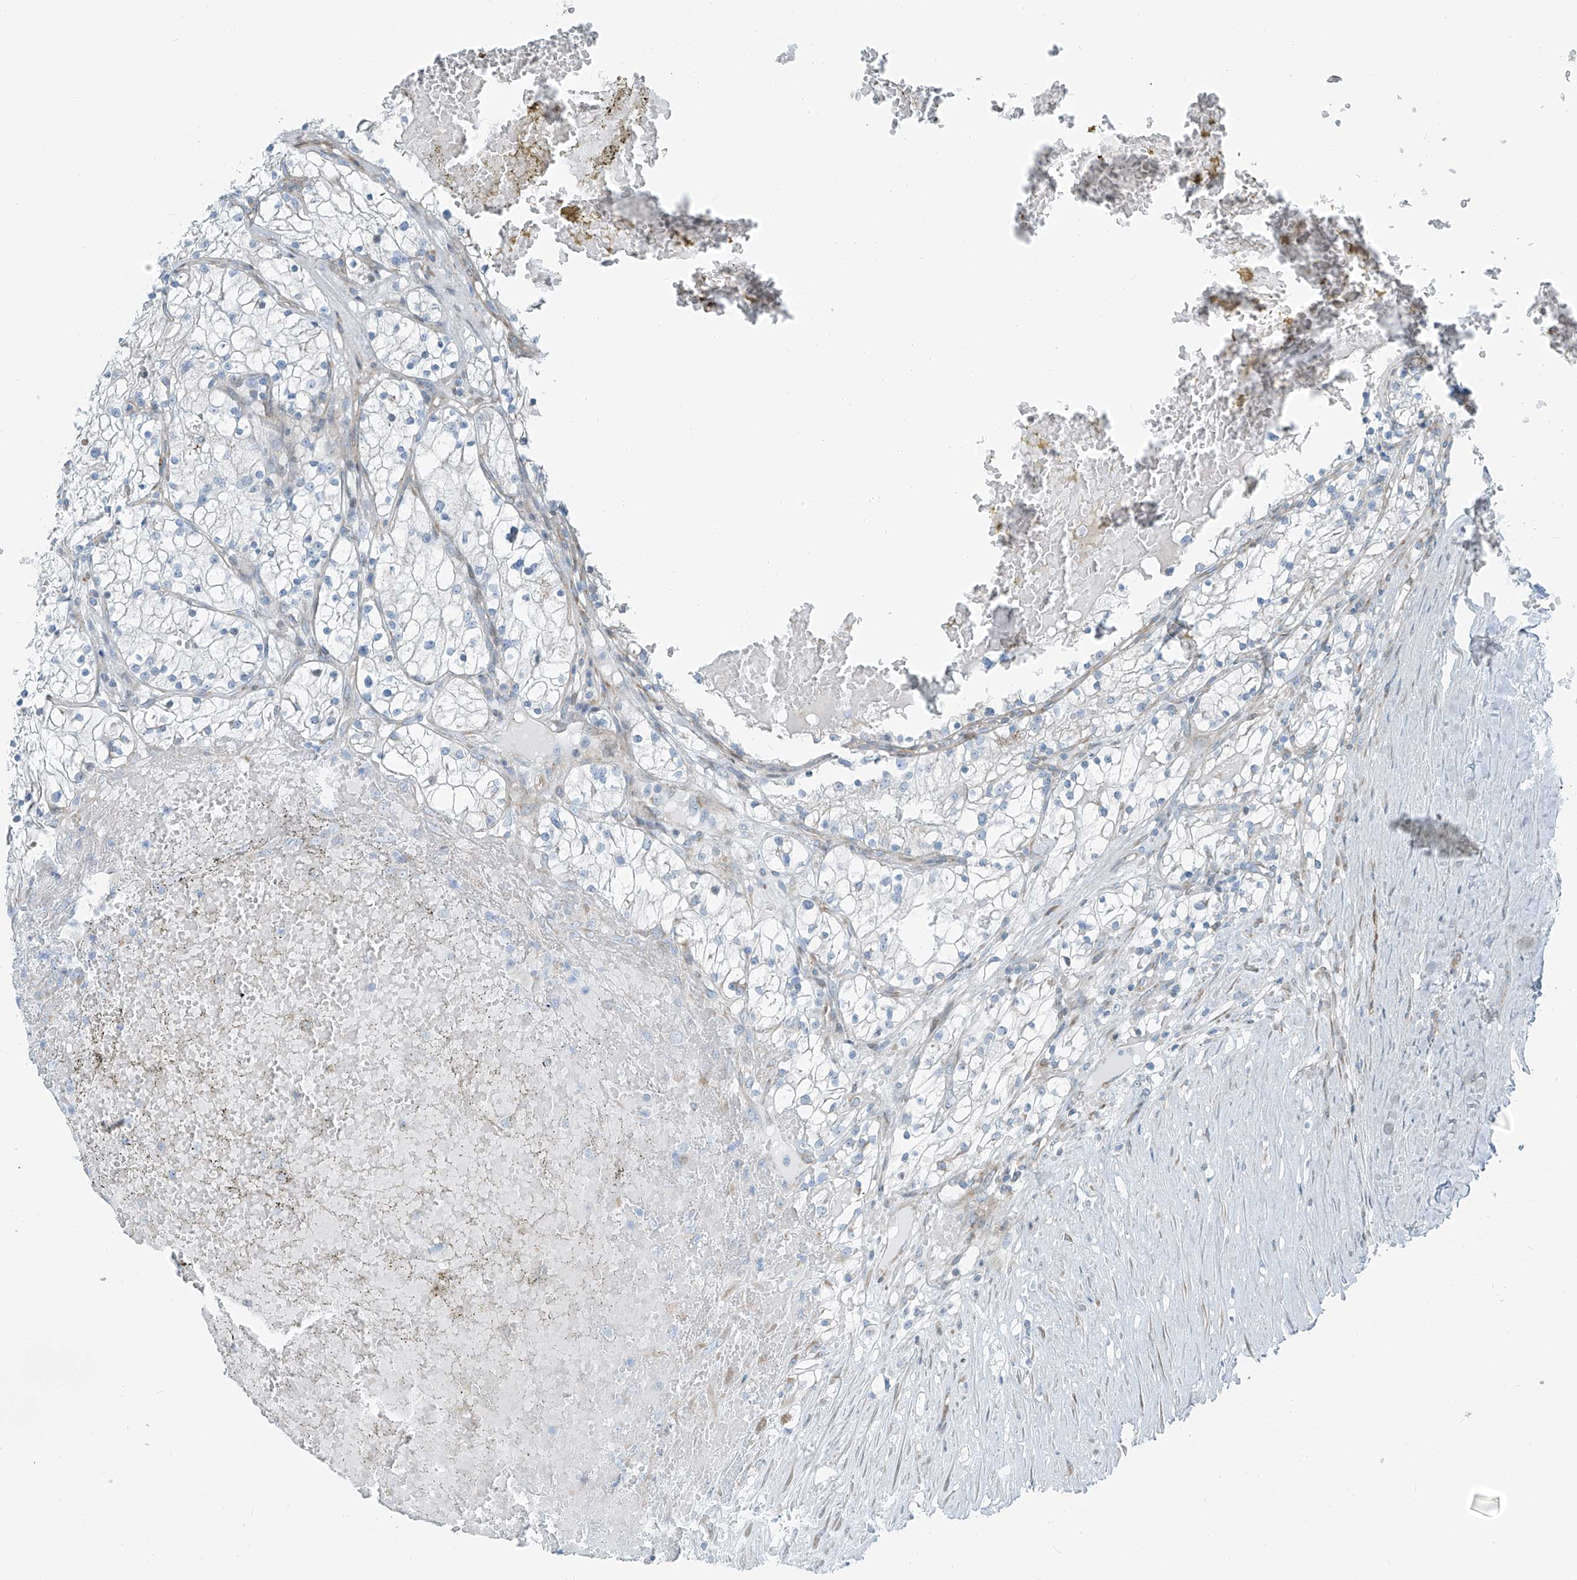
{"staining": {"intensity": "negative", "quantity": "none", "location": "none"}, "tissue": "renal cancer", "cell_type": "Tumor cells", "image_type": "cancer", "snomed": [{"axis": "morphology", "description": "Normal tissue, NOS"}, {"axis": "morphology", "description": "Adenocarcinoma, NOS"}, {"axis": "topography", "description": "Kidney"}], "caption": "IHC micrograph of neoplastic tissue: renal cancer (adenocarcinoma) stained with DAB demonstrates no significant protein staining in tumor cells. Nuclei are stained in blue.", "gene": "HIC2", "patient": {"sex": "male", "age": 68}}